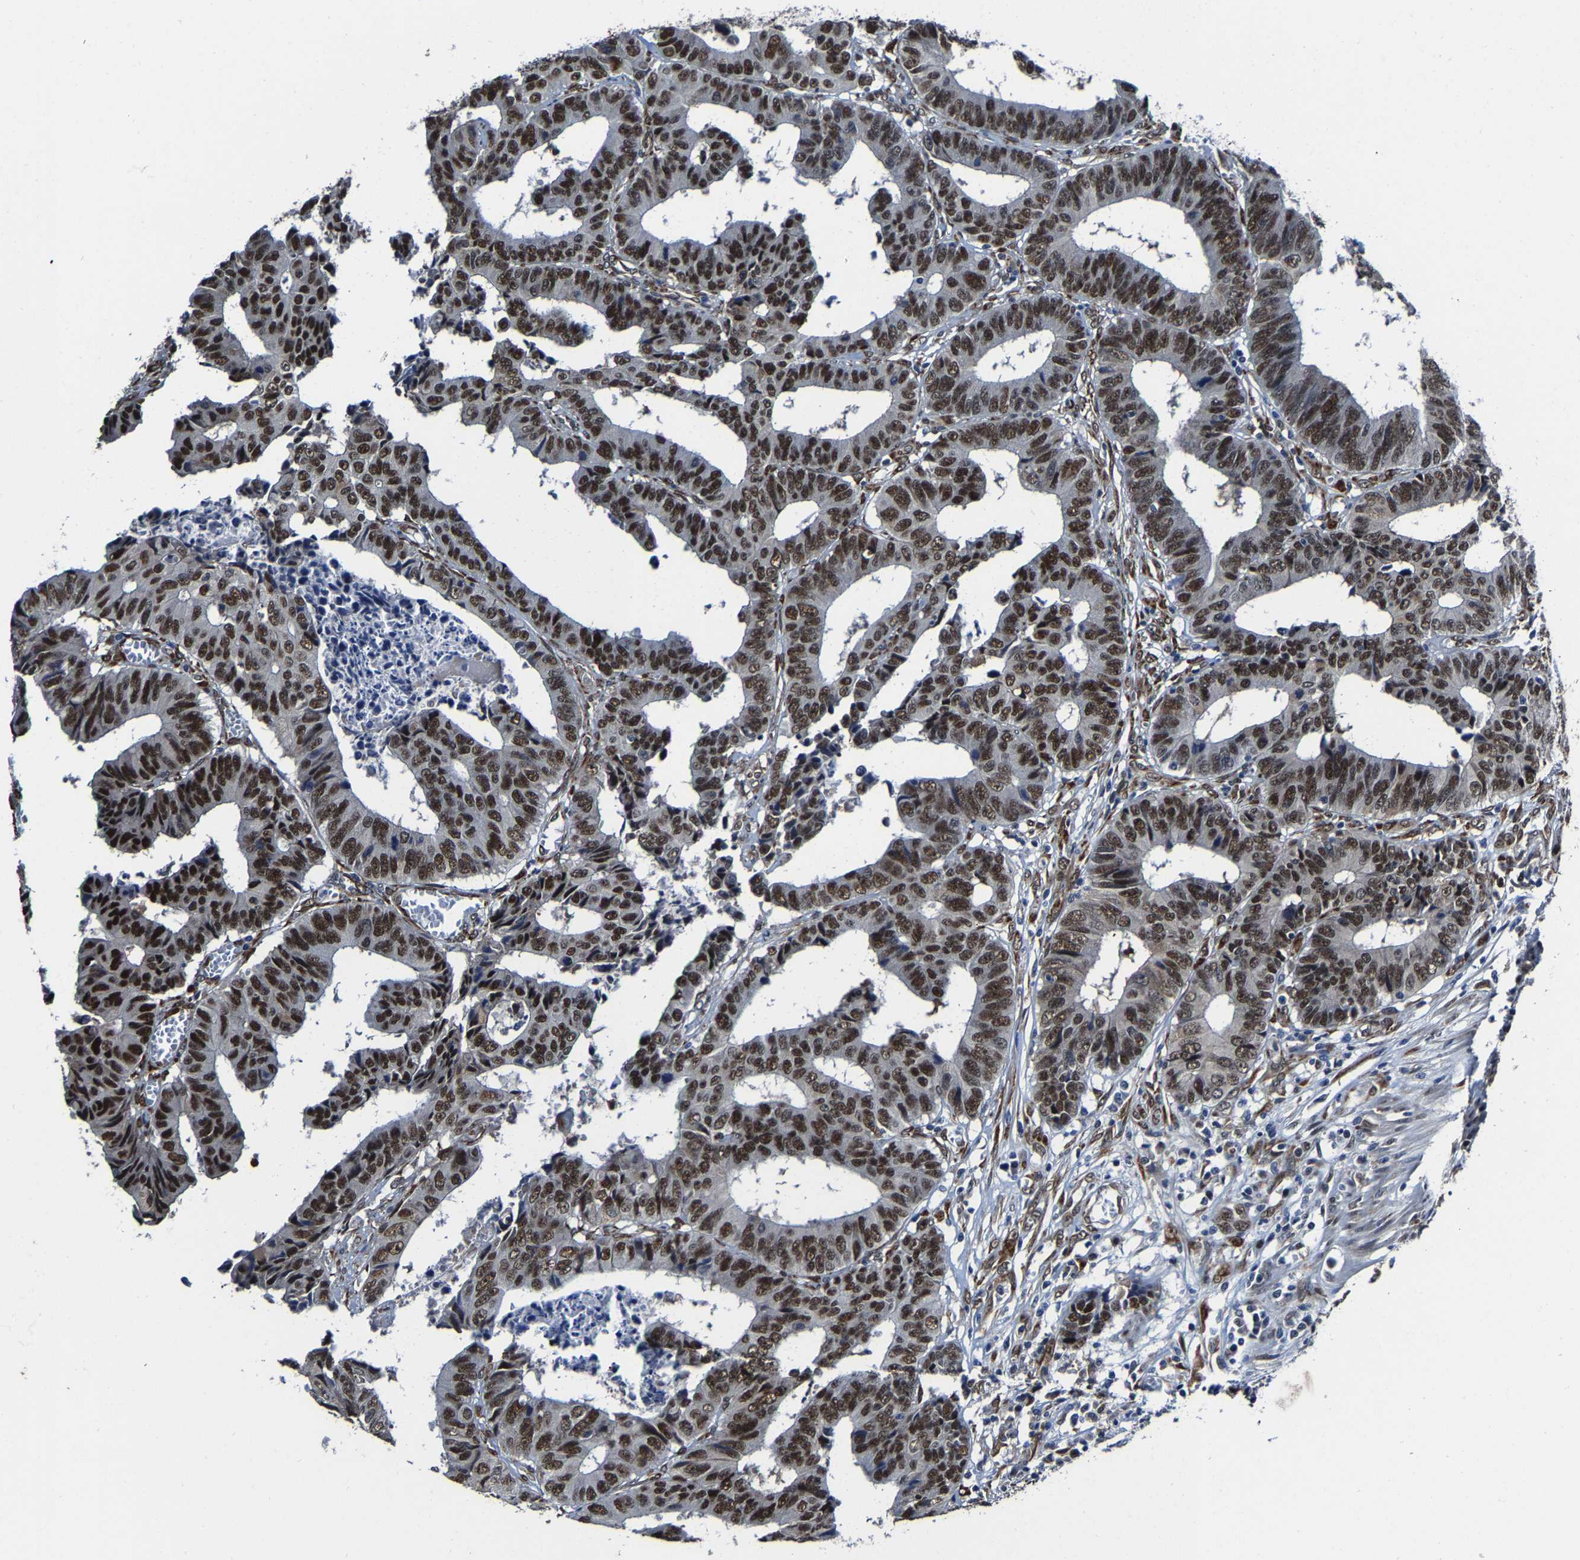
{"staining": {"intensity": "strong", "quantity": ">75%", "location": "nuclear"}, "tissue": "colorectal cancer", "cell_type": "Tumor cells", "image_type": "cancer", "snomed": [{"axis": "morphology", "description": "Adenocarcinoma, NOS"}, {"axis": "topography", "description": "Rectum"}], "caption": "High-power microscopy captured an immunohistochemistry histopathology image of colorectal cancer (adenocarcinoma), revealing strong nuclear positivity in approximately >75% of tumor cells.", "gene": "METTL1", "patient": {"sex": "male", "age": 84}}